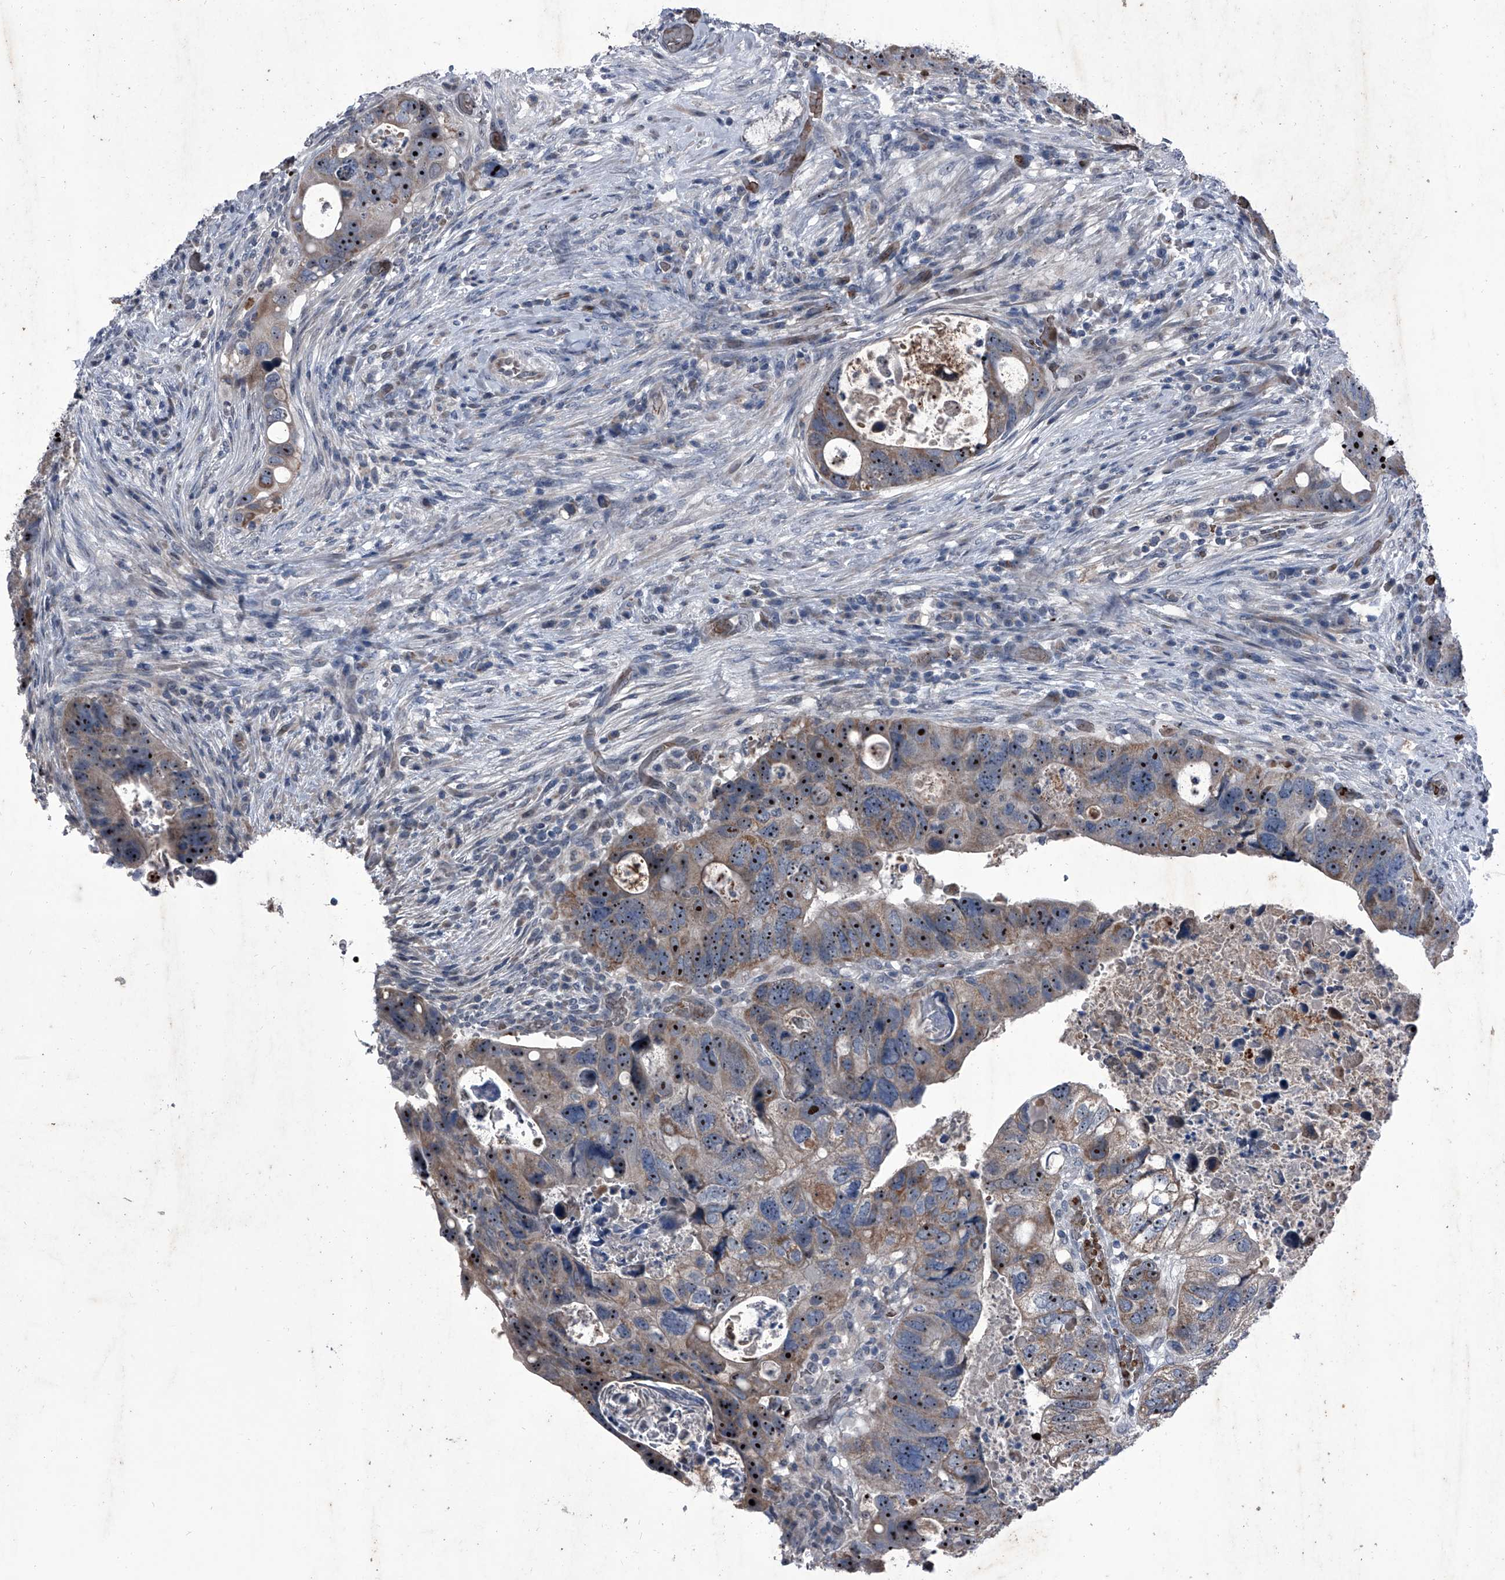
{"staining": {"intensity": "strong", "quantity": ">75%", "location": "nuclear"}, "tissue": "colorectal cancer", "cell_type": "Tumor cells", "image_type": "cancer", "snomed": [{"axis": "morphology", "description": "Adenocarcinoma, NOS"}, {"axis": "topography", "description": "Rectum"}], "caption": "A brown stain labels strong nuclear expression of a protein in human colorectal cancer (adenocarcinoma) tumor cells. (DAB (3,3'-diaminobenzidine) IHC with brightfield microscopy, high magnification).", "gene": "CEP85L", "patient": {"sex": "male", "age": 59}}